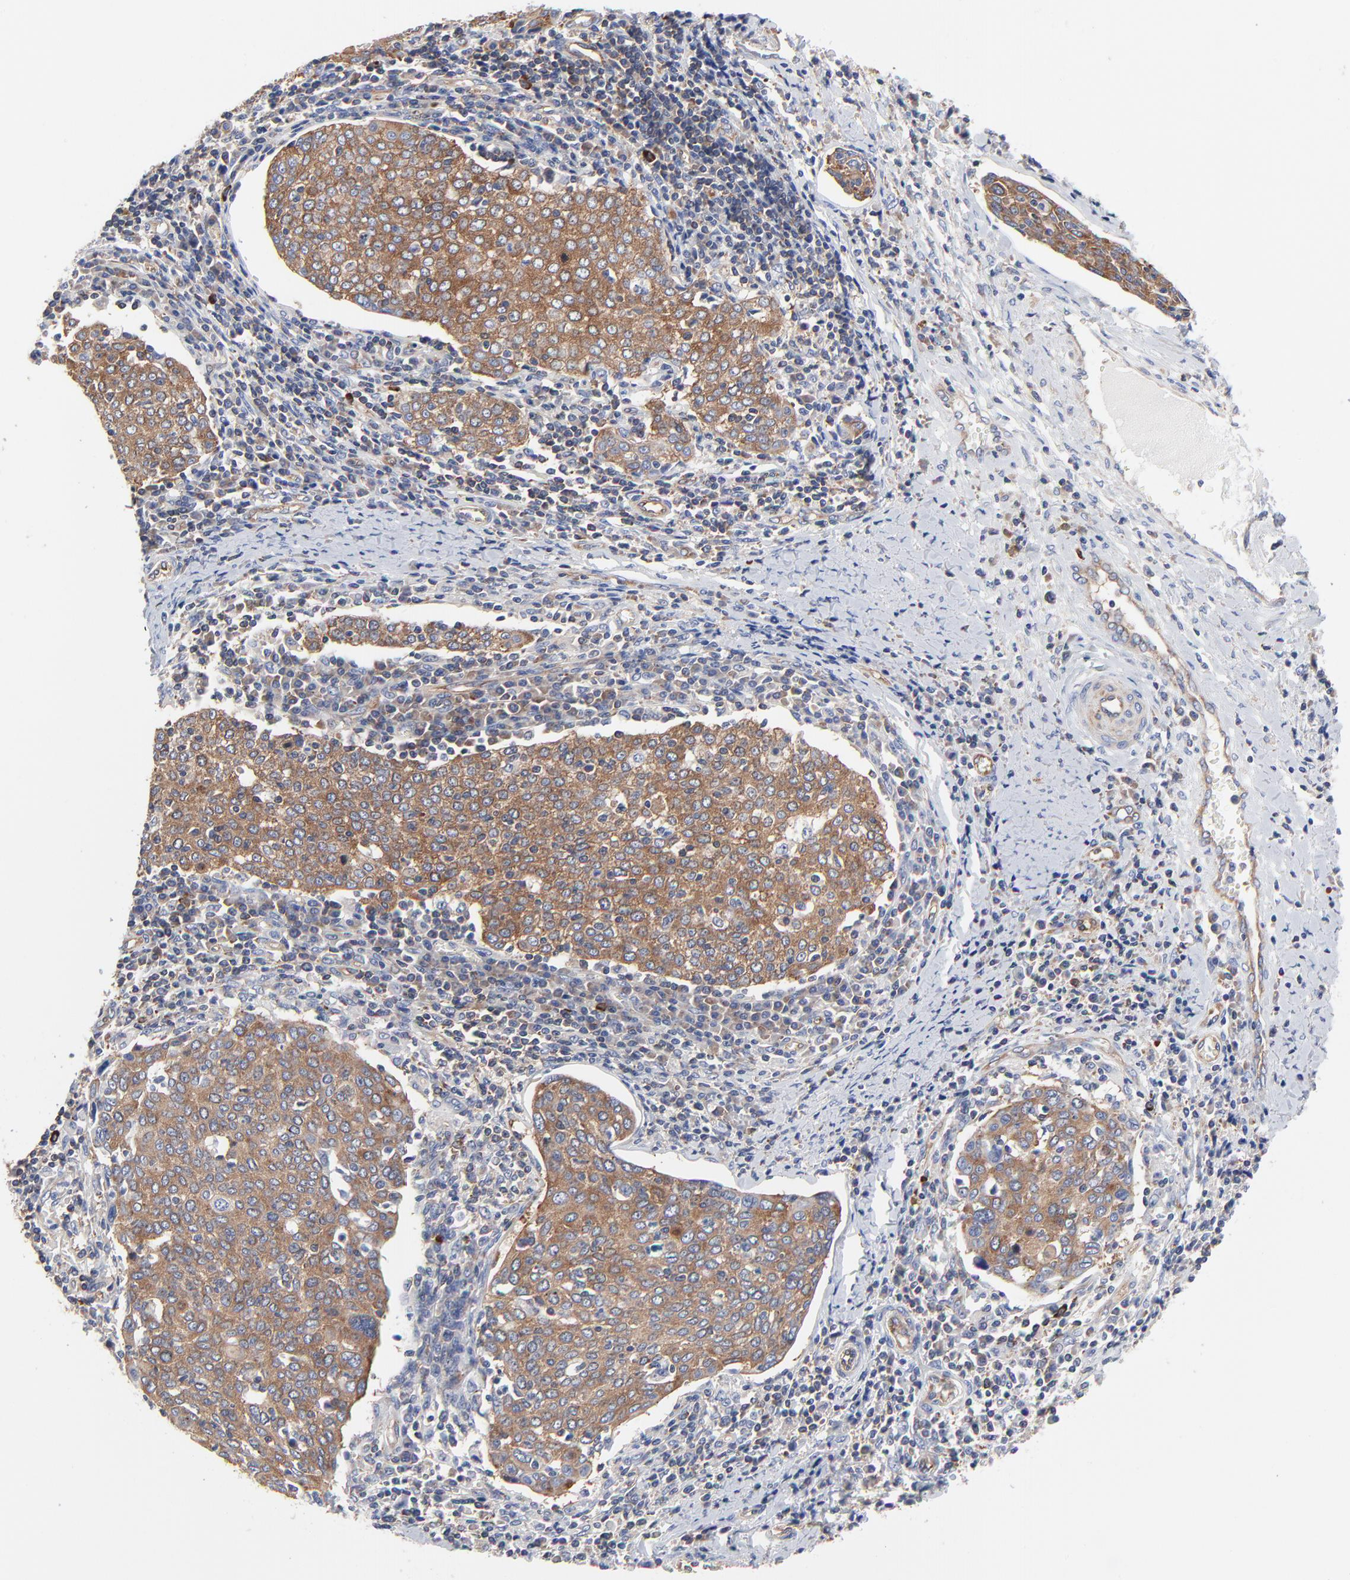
{"staining": {"intensity": "strong", "quantity": ">75%", "location": "cytoplasmic/membranous"}, "tissue": "cervical cancer", "cell_type": "Tumor cells", "image_type": "cancer", "snomed": [{"axis": "morphology", "description": "Squamous cell carcinoma, NOS"}, {"axis": "topography", "description": "Cervix"}], "caption": "Cervical squamous cell carcinoma was stained to show a protein in brown. There is high levels of strong cytoplasmic/membranous positivity in about >75% of tumor cells. (IHC, brightfield microscopy, high magnification).", "gene": "CD2AP", "patient": {"sex": "female", "age": 40}}